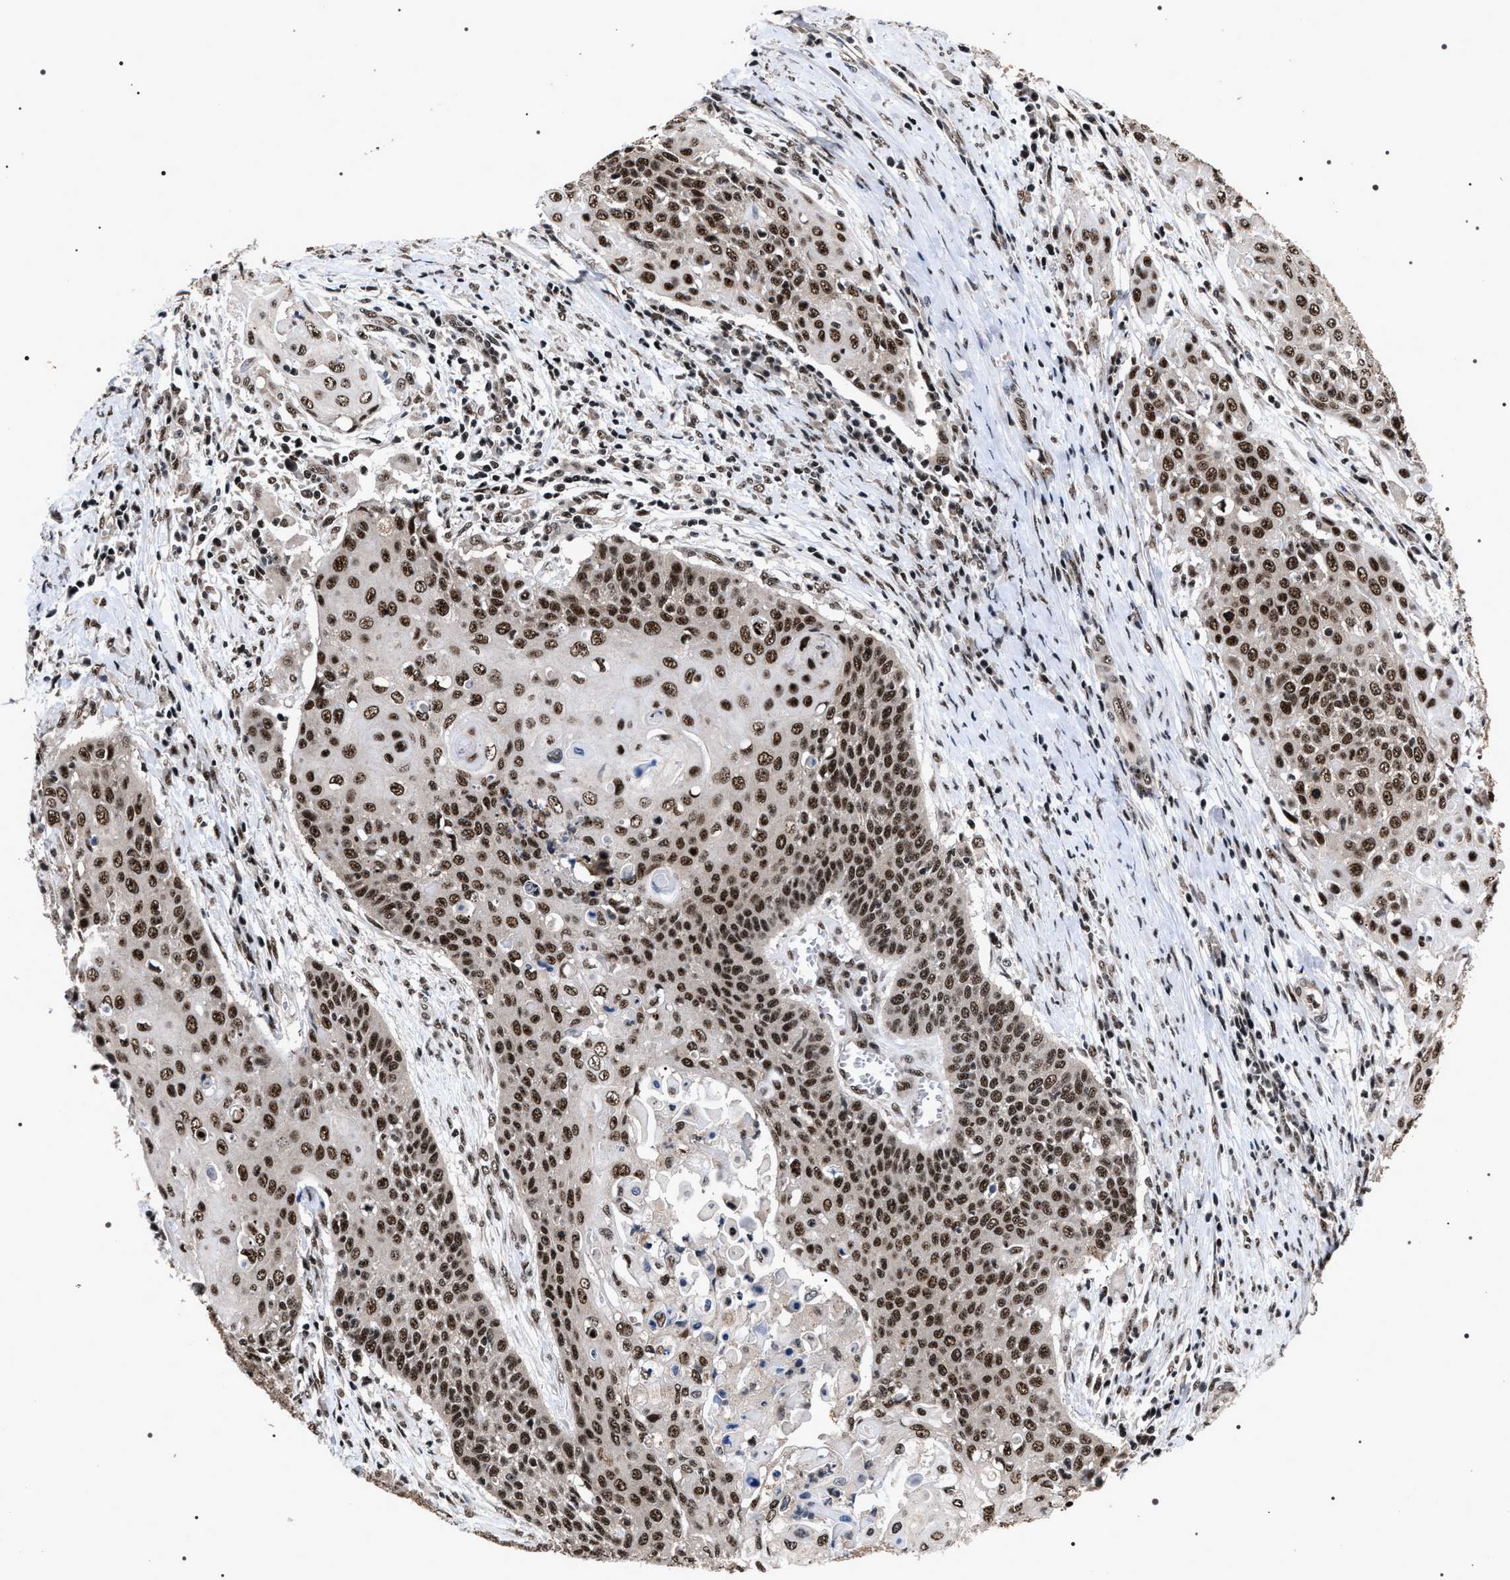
{"staining": {"intensity": "strong", "quantity": ">75%", "location": "nuclear"}, "tissue": "cervical cancer", "cell_type": "Tumor cells", "image_type": "cancer", "snomed": [{"axis": "morphology", "description": "Squamous cell carcinoma, NOS"}, {"axis": "topography", "description": "Cervix"}], "caption": "Squamous cell carcinoma (cervical) stained for a protein exhibits strong nuclear positivity in tumor cells.", "gene": "RRP1B", "patient": {"sex": "female", "age": 39}}